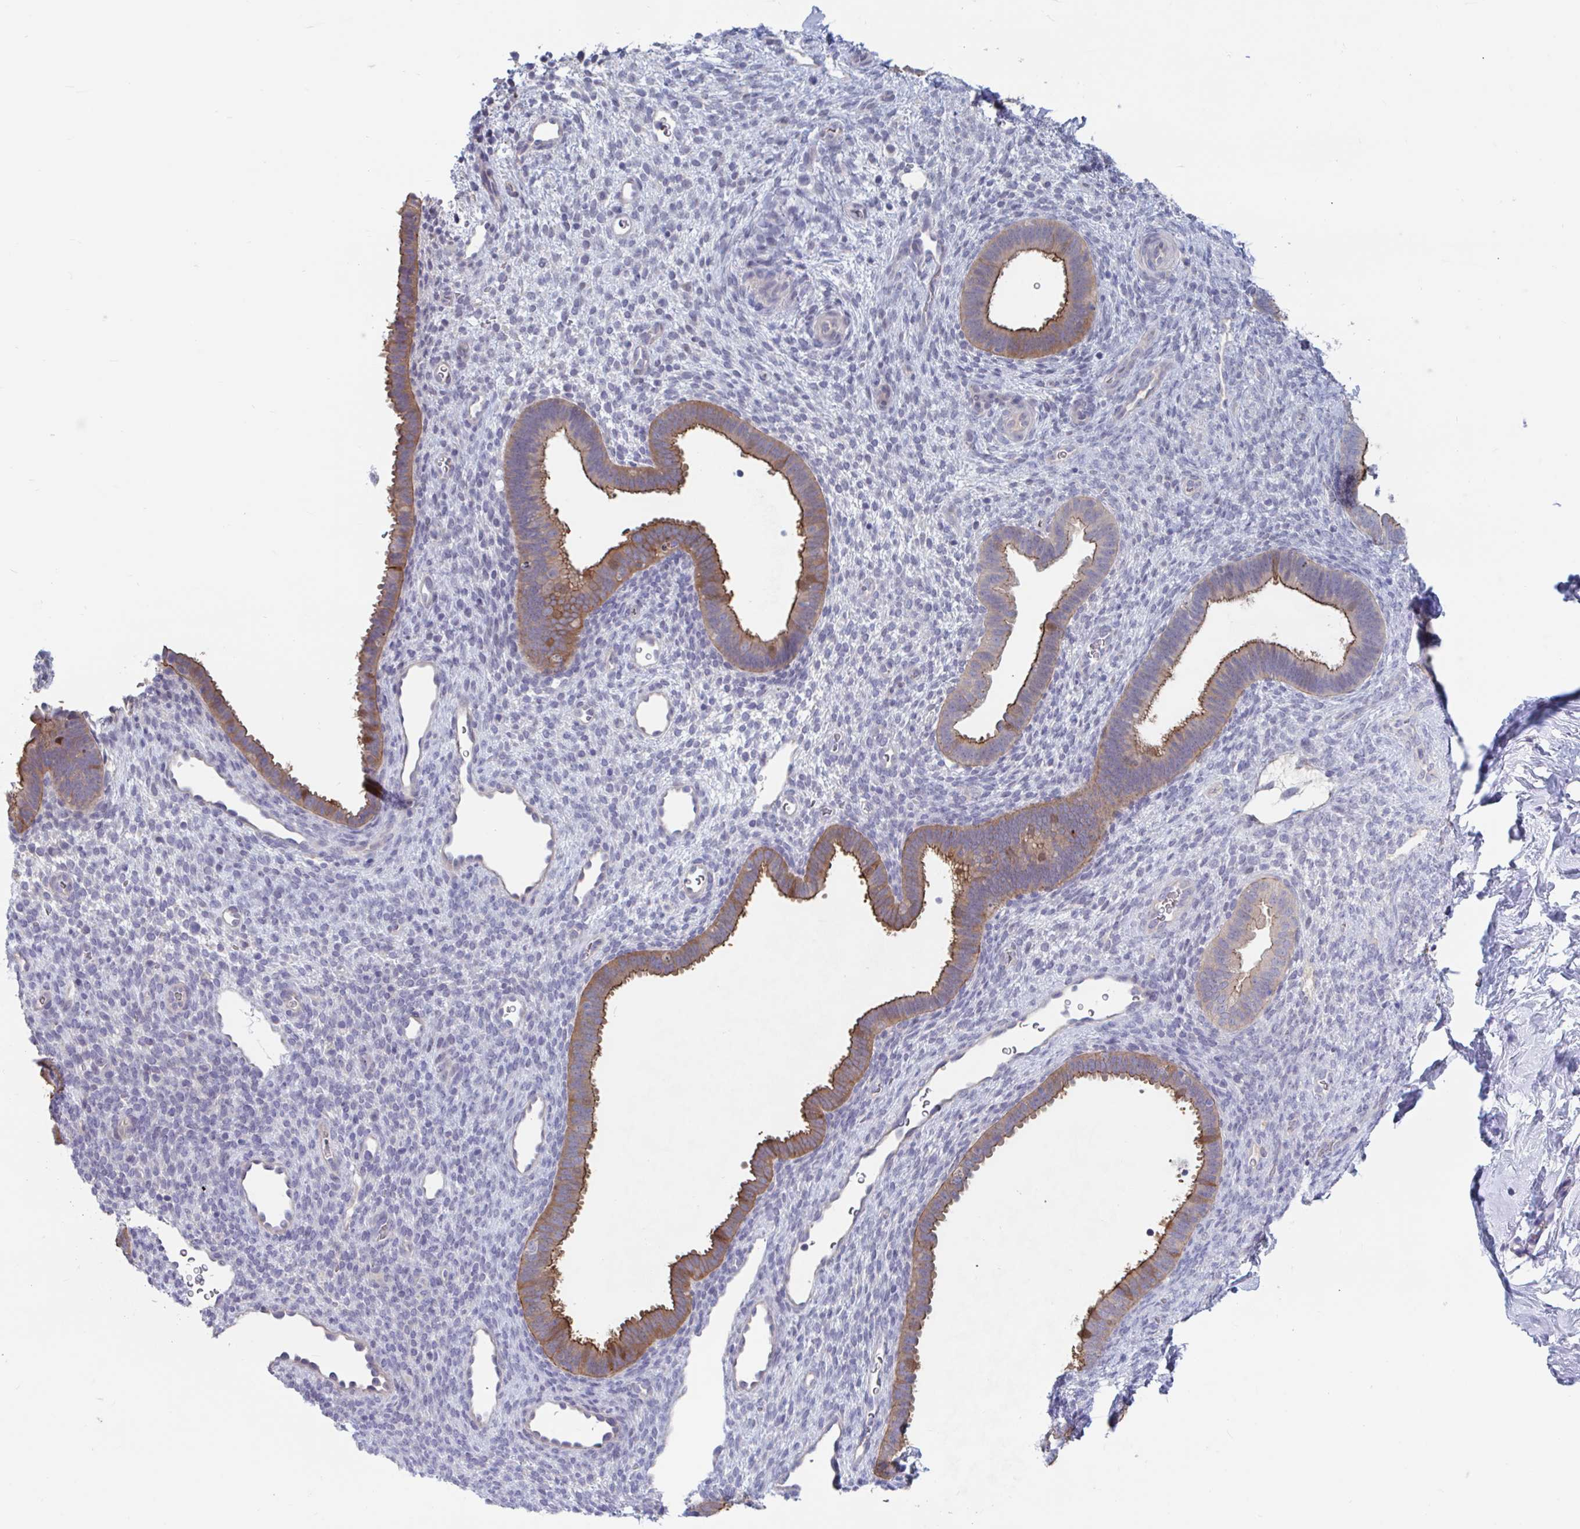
{"staining": {"intensity": "negative", "quantity": "none", "location": "none"}, "tissue": "endometrium", "cell_type": "Cells in endometrial stroma", "image_type": "normal", "snomed": [{"axis": "morphology", "description": "Normal tissue, NOS"}, {"axis": "topography", "description": "Endometrium"}], "caption": "Immunohistochemistry micrograph of unremarkable endometrium: human endometrium stained with DAB (3,3'-diaminobenzidine) reveals no significant protein expression in cells in endometrial stroma.", "gene": "UNKL", "patient": {"sex": "female", "age": 34}}